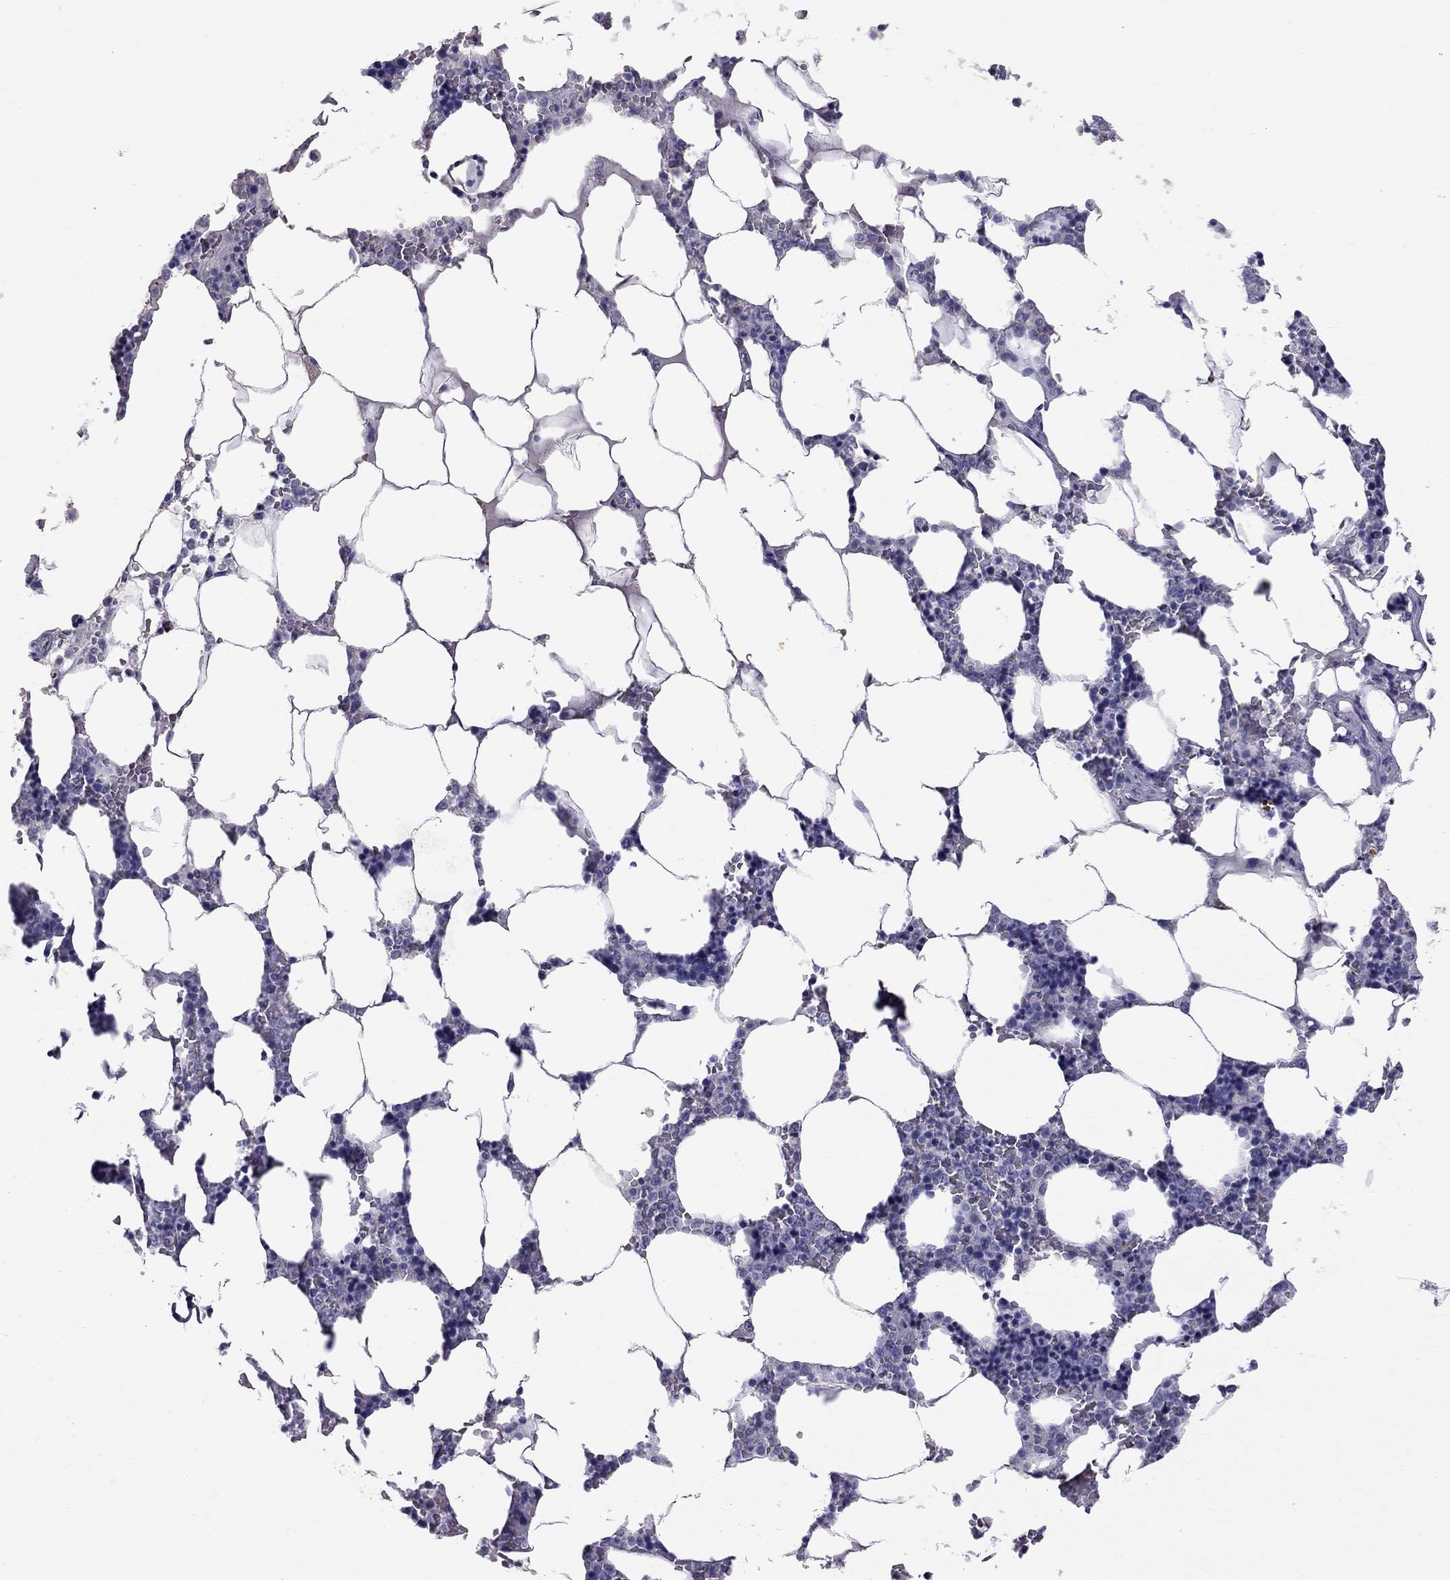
{"staining": {"intensity": "negative", "quantity": "none", "location": "none"}, "tissue": "bone marrow", "cell_type": "Hematopoietic cells", "image_type": "normal", "snomed": [{"axis": "morphology", "description": "Normal tissue, NOS"}, {"axis": "topography", "description": "Bone marrow"}], "caption": "High power microscopy image of an IHC micrograph of normal bone marrow, revealing no significant positivity in hematopoietic cells.", "gene": "CFAP91", "patient": {"sex": "male", "age": 63}}